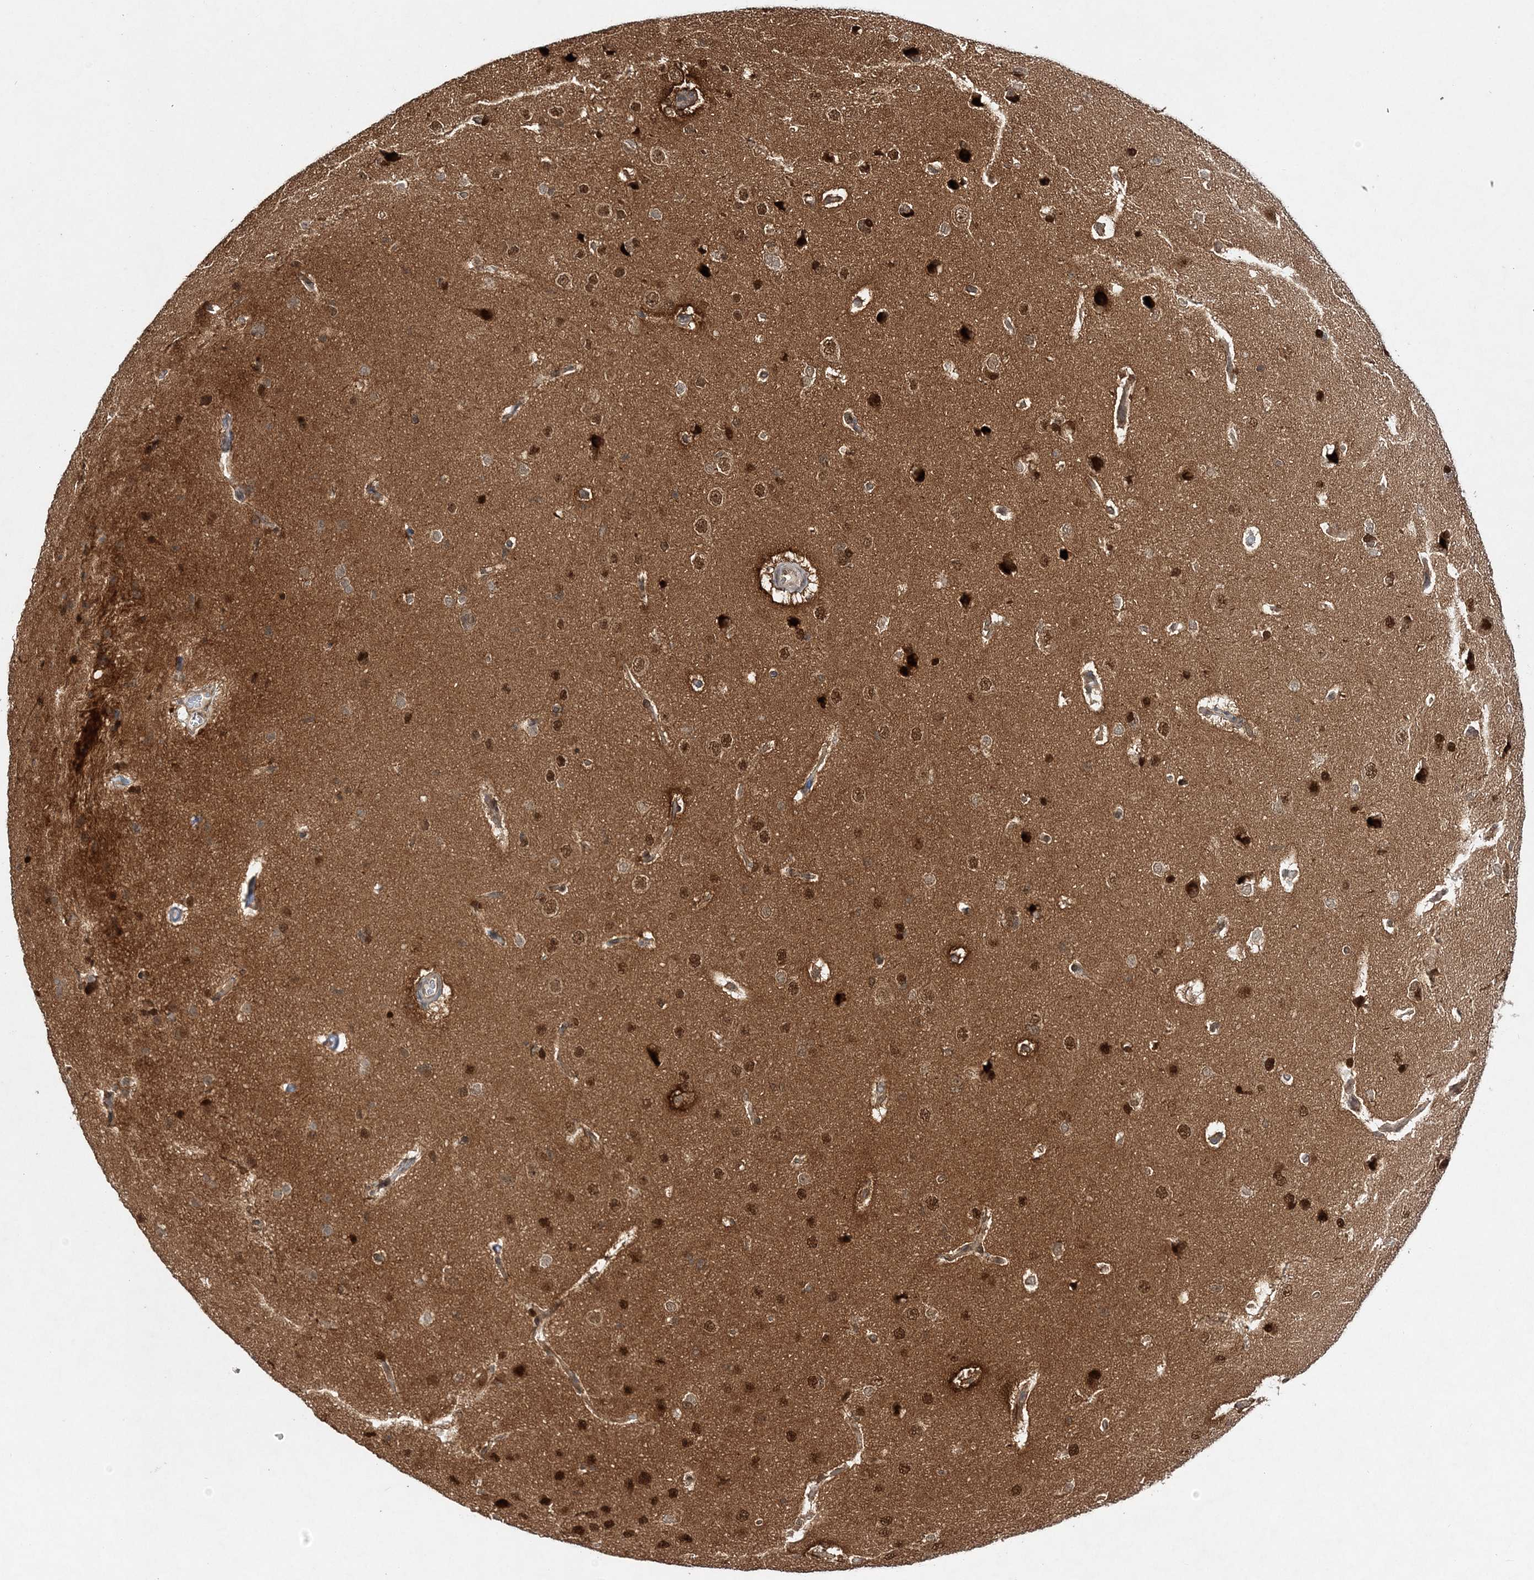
{"staining": {"intensity": "moderate", "quantity": ">75%", "location": "cytoplasmic/membranous,nuclear"}, "tissue": "cerebral cortex", "cell_type": "Endothelial cells", "image_type": "normal", "snomed": [{"axis": "morphology", "description": "Normal tissue, NOS"}, {"axis": "topography", "description": "Cerebral cortex"}], "caption": "Protein staining of normal cerebral cortex displays moderate cytoplasmic/membranous,nuclear expression in approximately >75% of endothelial cells. (DAB IHC with brightfield microscopy, high magnification).", "gene": "NIF3L1", "patient": {"sex": "male", "age": 62}}